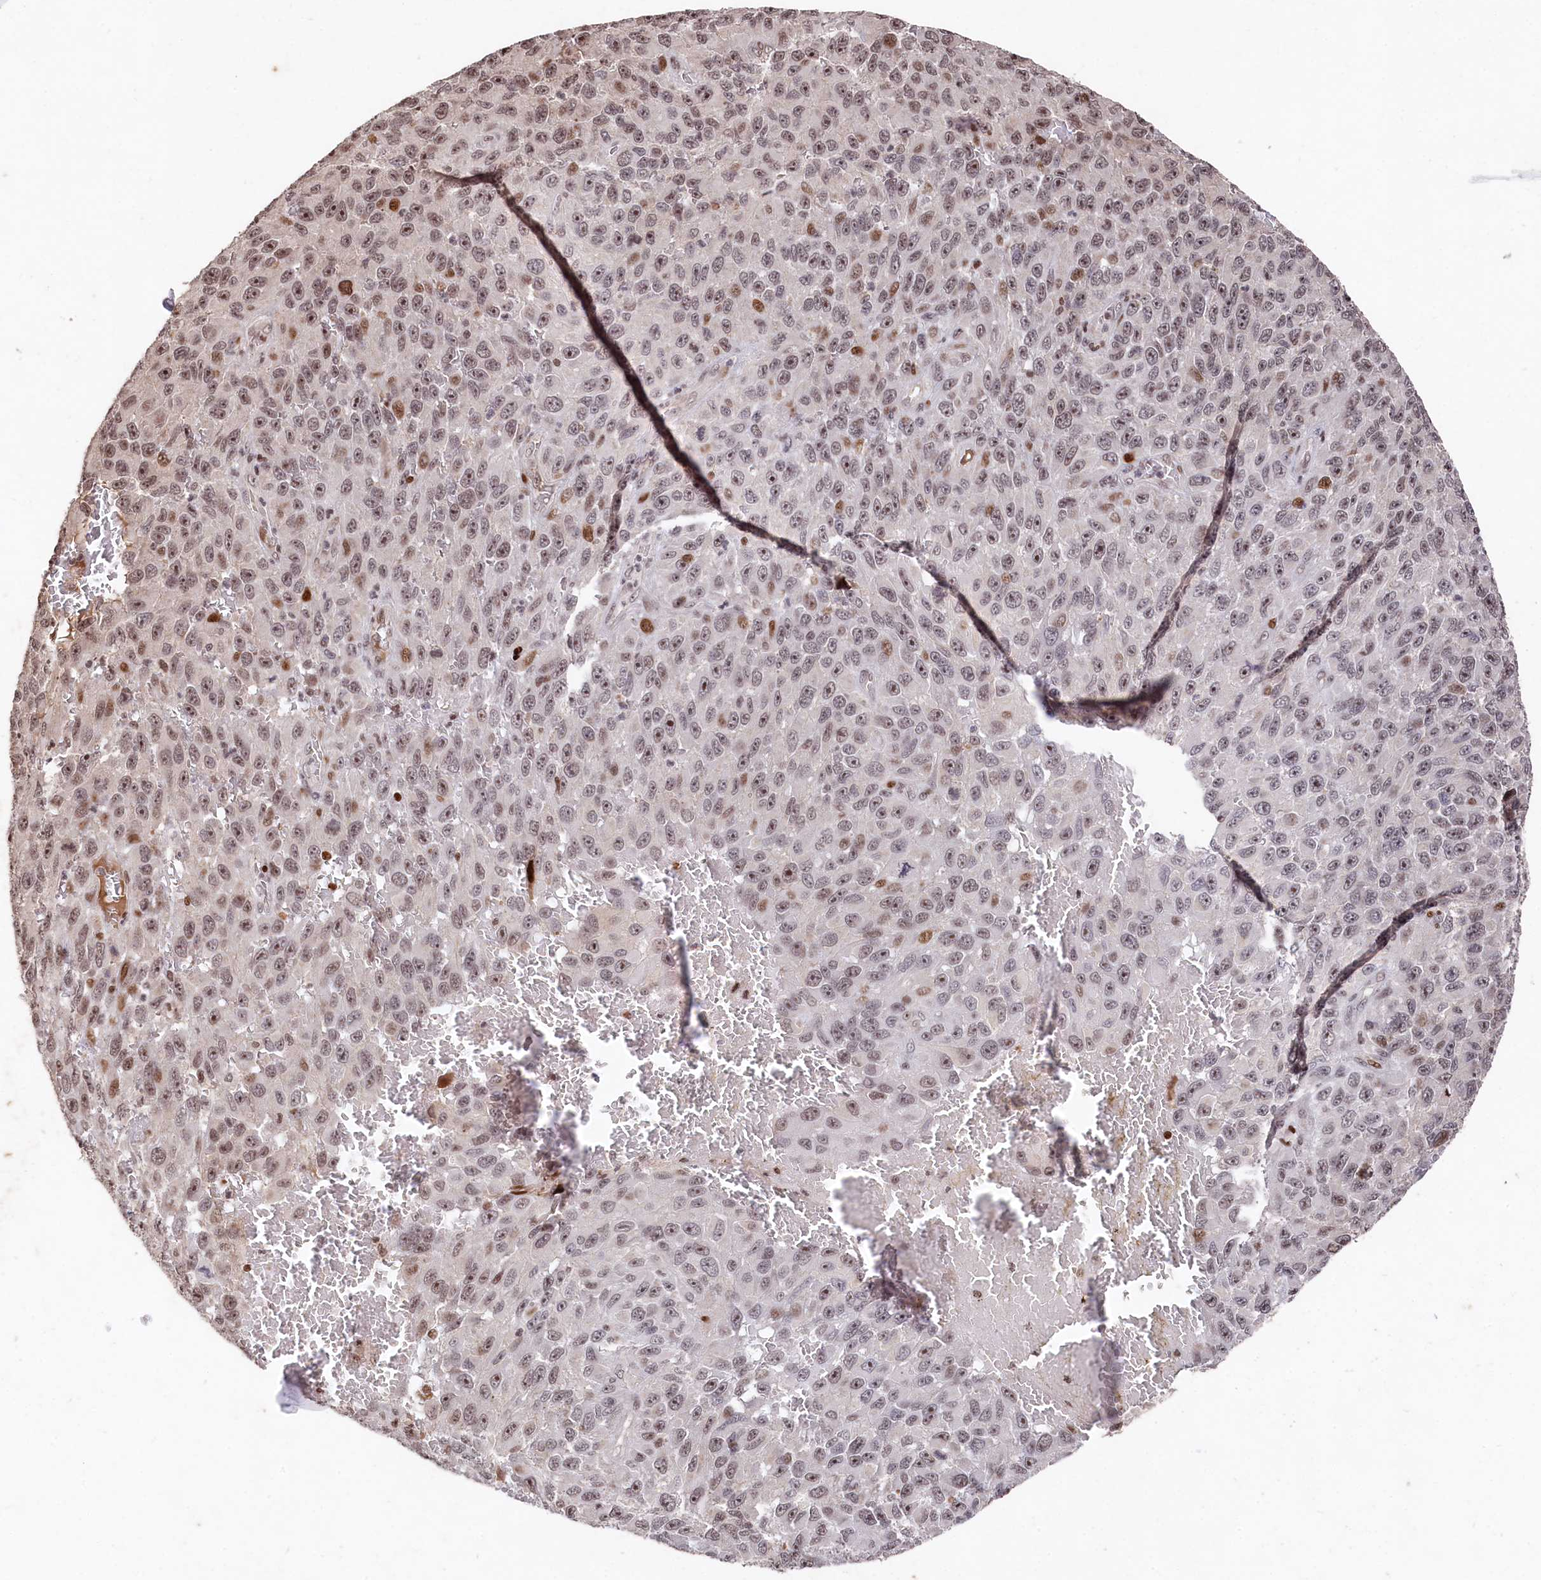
{"staining": {"intensity": "moderate", "quantity": "<25%", "location": "nuclear"}, "tissue": "melanoma", "cell_type": "Tumor cells", "image_type": "cancer", "snomed": [{"axis": "morphology", "description": "Normal tissue, NOS"}, {"axis": "morphology", "description": "Malignant melanoma, NOS"}, {"axis": "topography", "description": "Skin"}], "caption": "A low amount of moderate nuclear positivity is identified in about <25% of tumor cells in malignant melanoma tissue.", "gene": "MCF2L2", "patient": {"sex": "female", "age": 96}}